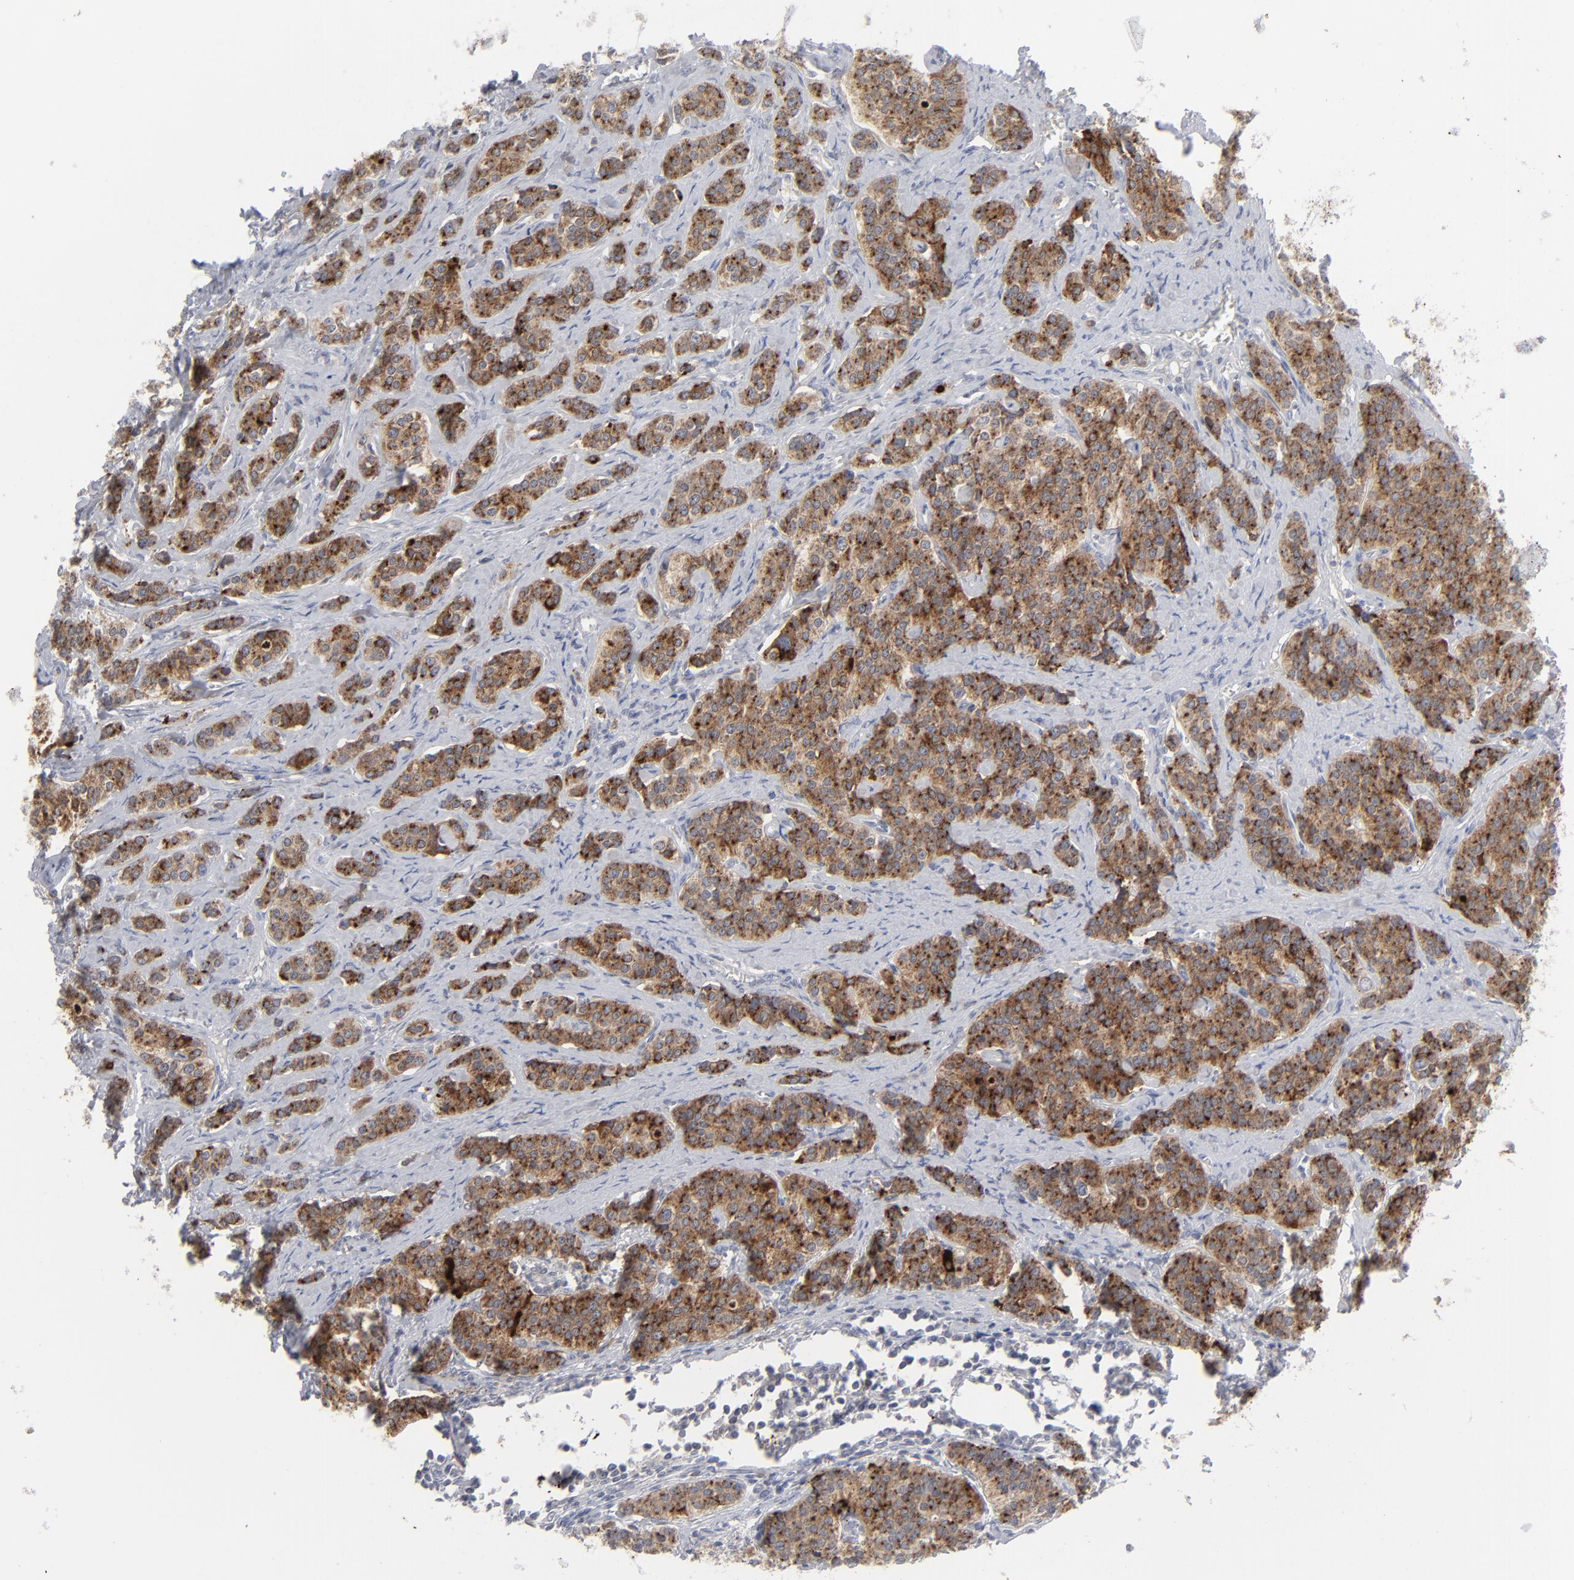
{"staining": {"intensity": "strong", "quantity": ">75%", "location": "cytoplasmic/membranous"}, "tissue": "carcinoid", "cell_type": "Tumor cells", "image_type": "cancer", "snomed": [{"axis": "morphology", "description": "Carcinoid, malignant, NOS"}, {"axis": "topography", "description": "Small intestine"}], "caption": "This image reveals immunohistochemistry staining of carcinoid, with high strong cytoplasmic/membranous positivity in approximately >75% of tumor cells.", "gene": "NUP88", "patient": {"sex": "male", "age": 63}}